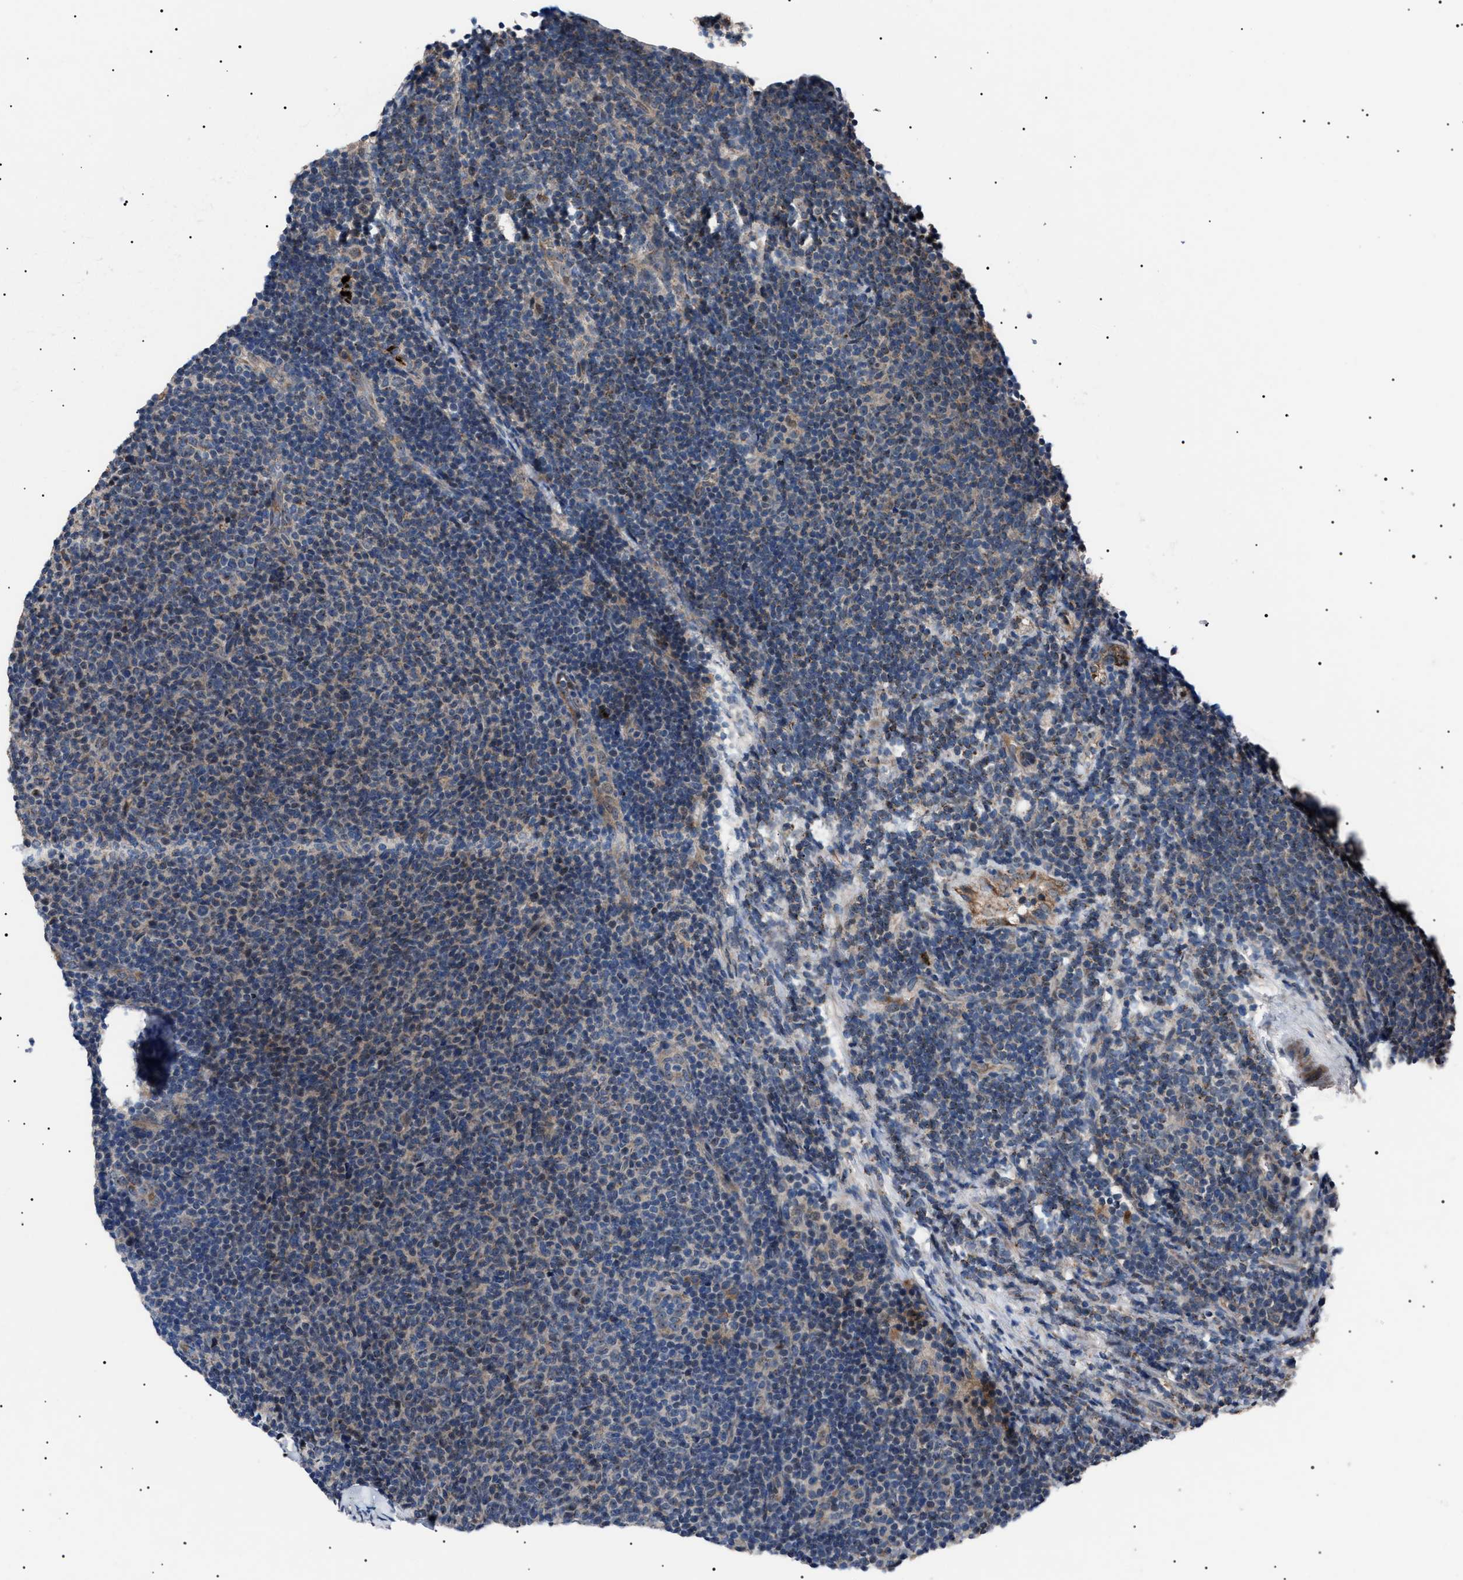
{"staining": {"intensity": "negative", "quantity": "none", "location": "none"}, "tissue": "lymphoma", "cell_type": "Tumor cells", "image_type": "cancer", "snomed": [{"axis": "morphology", "description": "Malignant lymphoma, non-Hodgkin's type, Low grade"}, {"axis": "topography", "description": "Lymph node"}], "caption": "An image of human lymphoma is negative for staining in tumor cells.", "gene": "PTRH1", "patient": {"sex": "male", "age": 66}}